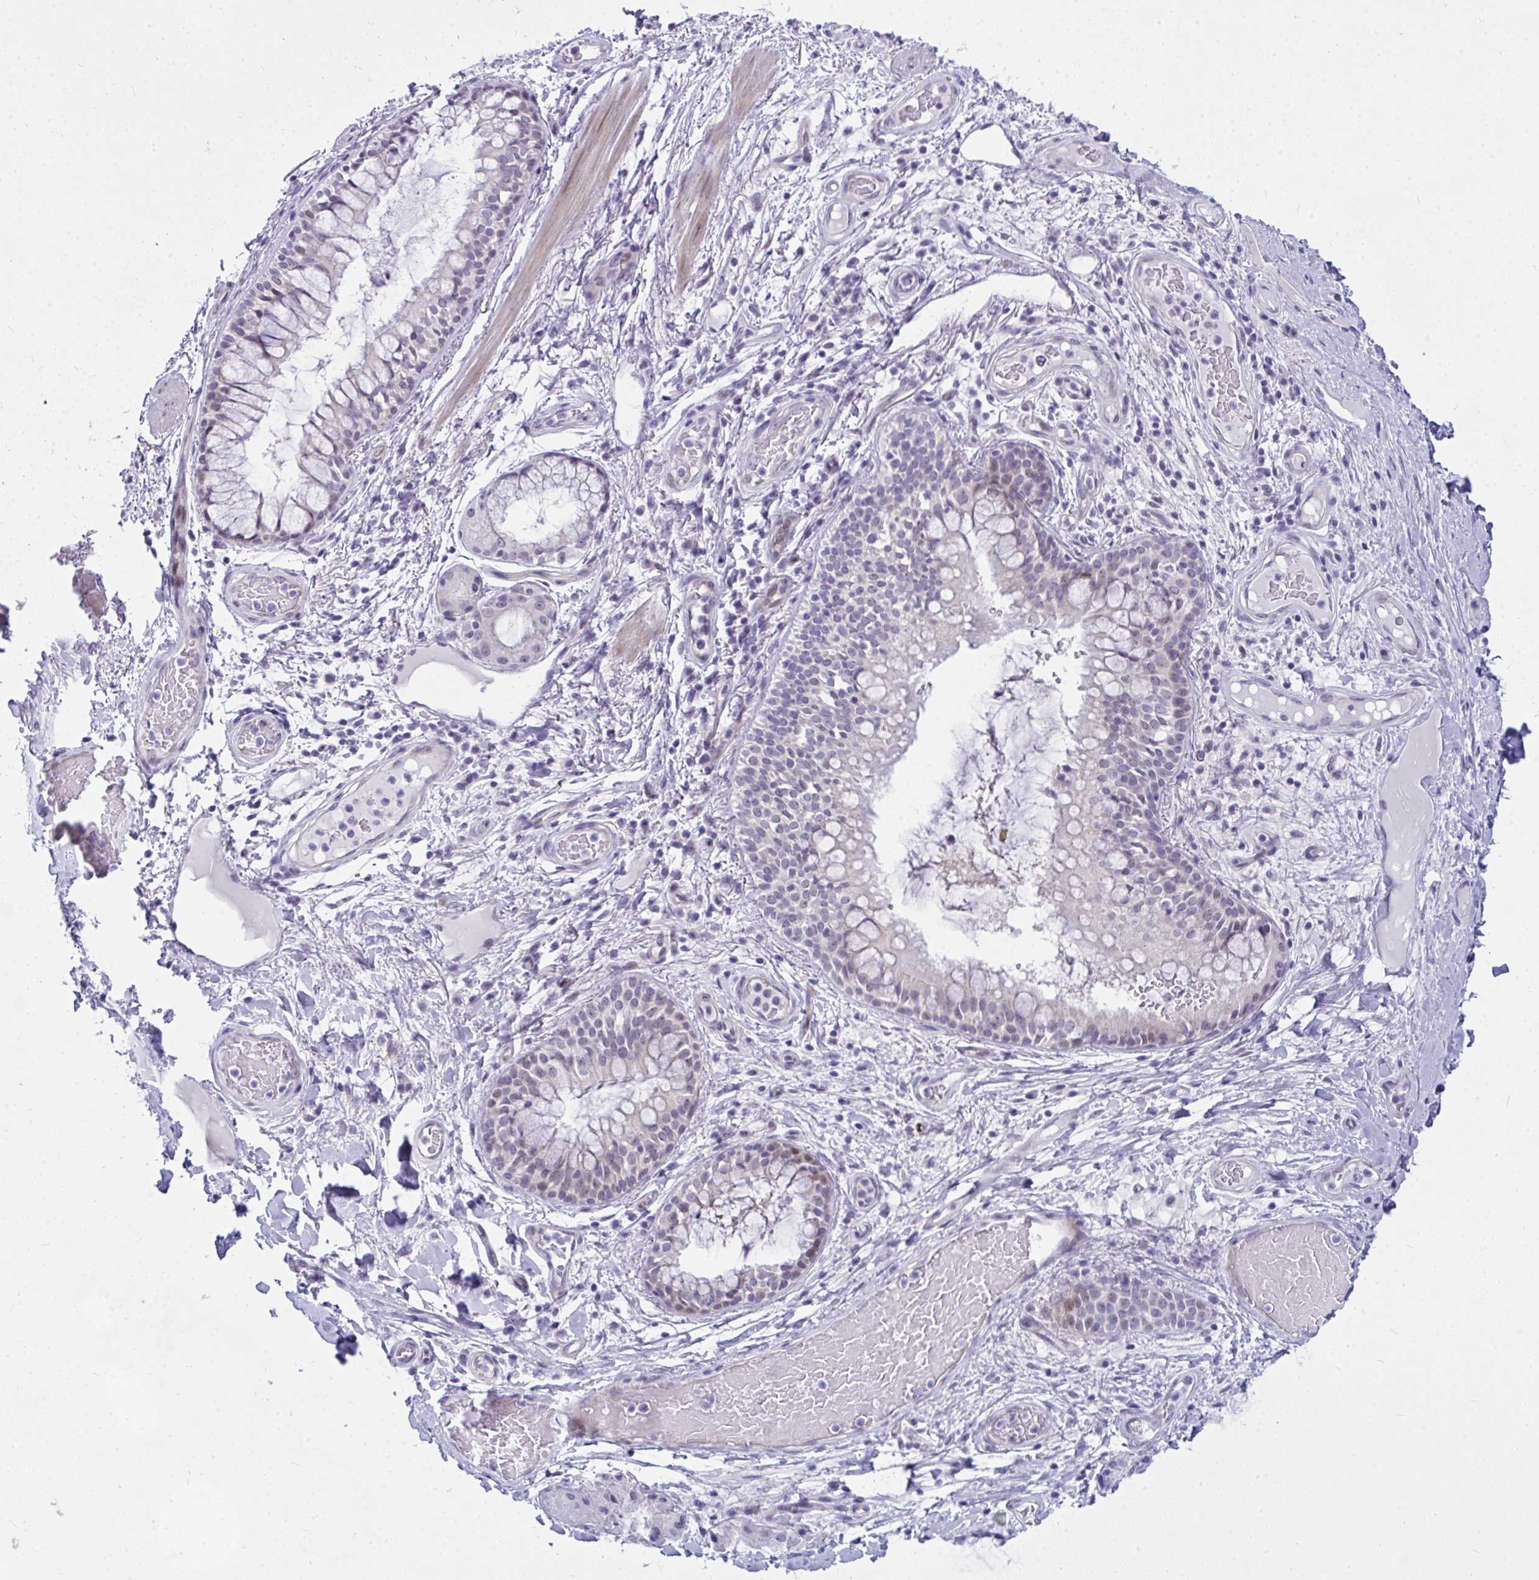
{"staining": {"intensity": "negative", "quantity": "none", "location": "none"}, "tissue": "adipose tissue", "cell_type": "Adipocytes", "image_type": "normal", "snomed": [{"axis": "morphology", "description": "Normal tissue, NOS"}, {"axis": "topography", "description": "Cartilage tissue"}, {"axis": "topography", "description": "Bronchus"}], "caption": "Immunohistochemistry of normal human adipose tissue demonstrates no staining in adipocytes.", "gene": "NFXL1", "patient": {"sex": "male", "age": 64}}